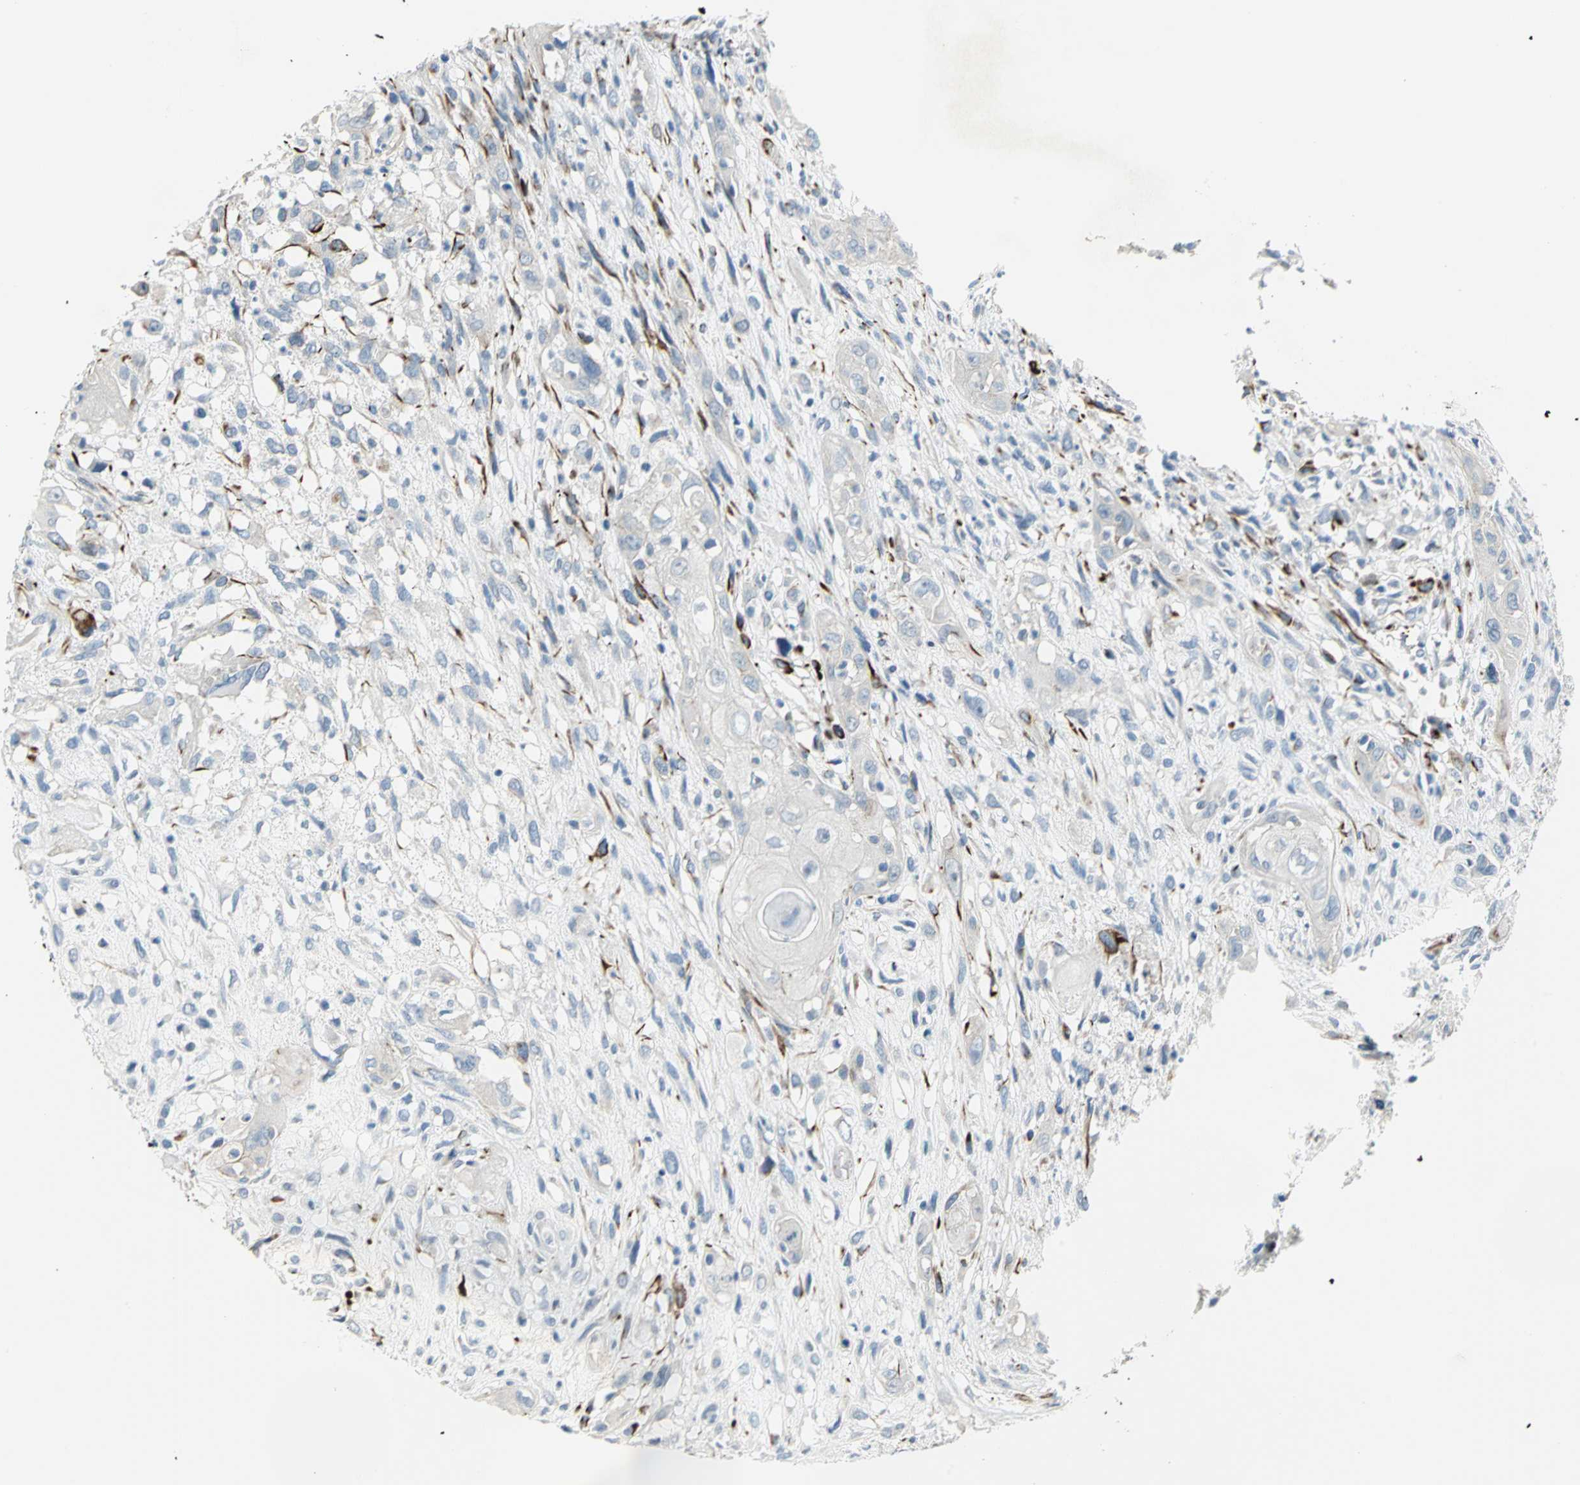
{"staining": {"intensity": "negative", "quantity": "none", "location": "none"}, "tissue": "head and neck cancer", "cell_type": "Tumor cells", "image_type": "cancer", "snomed": [{"axis": "morphology", "description": "Necrosis, NOS"}, {"axis": "morphology", "description": "Neoplasm, malignant, NOS"}, {"axis": "topography", "description": "Salivary gland"}, {"axis": "topography", "description": "Head-Neck"}], "caption": "Head and neck cancer stained for a protein using immunohistochemistry (IHC) exhibits no staining tumor cells.", "gene": "ALOX15", "patient": {"sex": "male", "age": 43}}